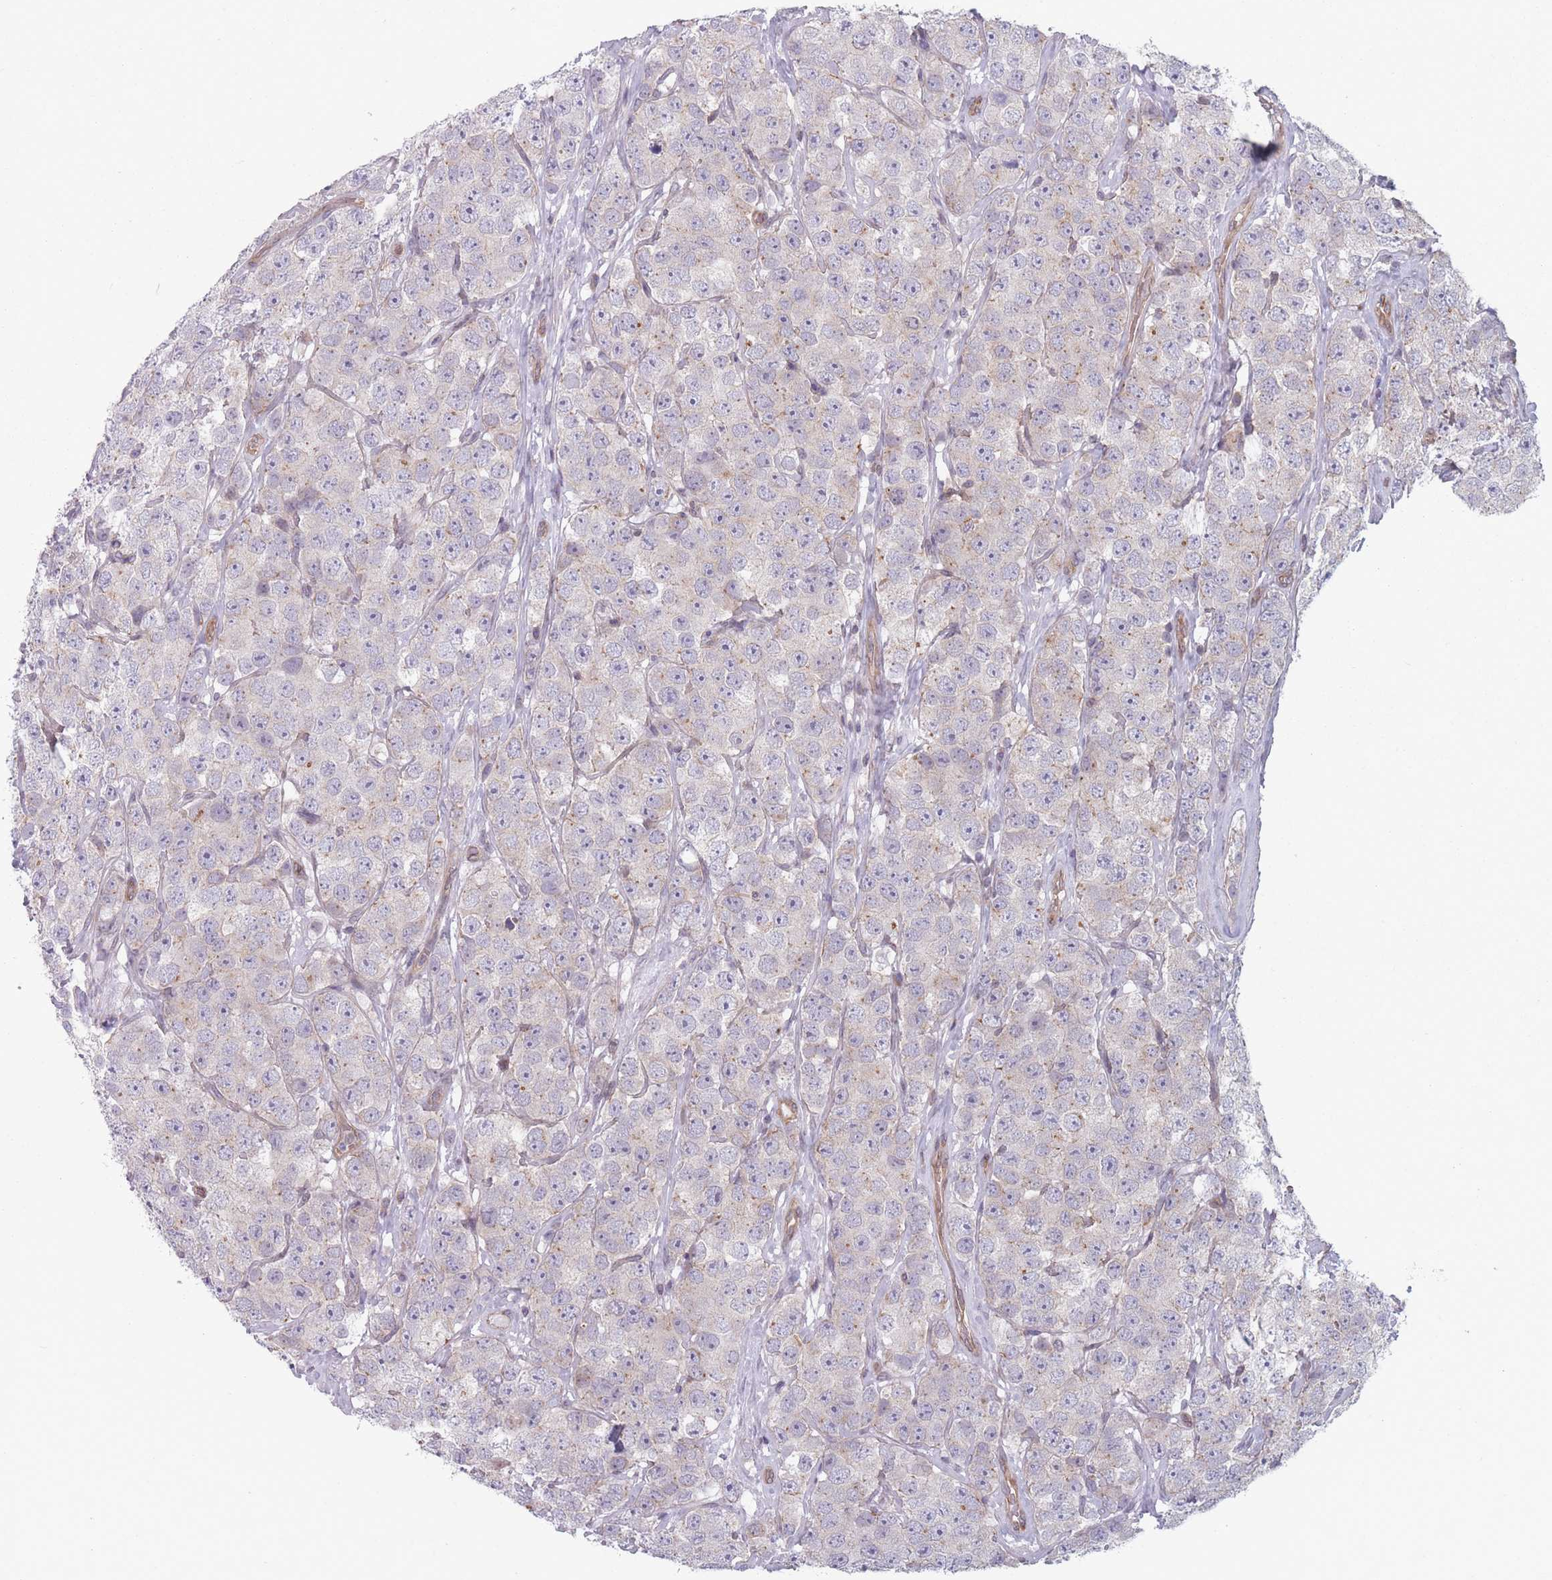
{"staining": {"intensity": "negative", "quantity": "none", "location": "none"}, "tissue": "testis cancer", "cell_type": "Tumor cells", "image_type": "cancer", "snomed": [{"axis": "morphology", "description": "Seminoma, NOS"}, {"axis": "topography", "description": "Testis"}], "caption": "There is no significant expression in tumor cells of seminoma (testis).", "gene": "VRK2", "patient": {"sex": "male", "age": 28}}